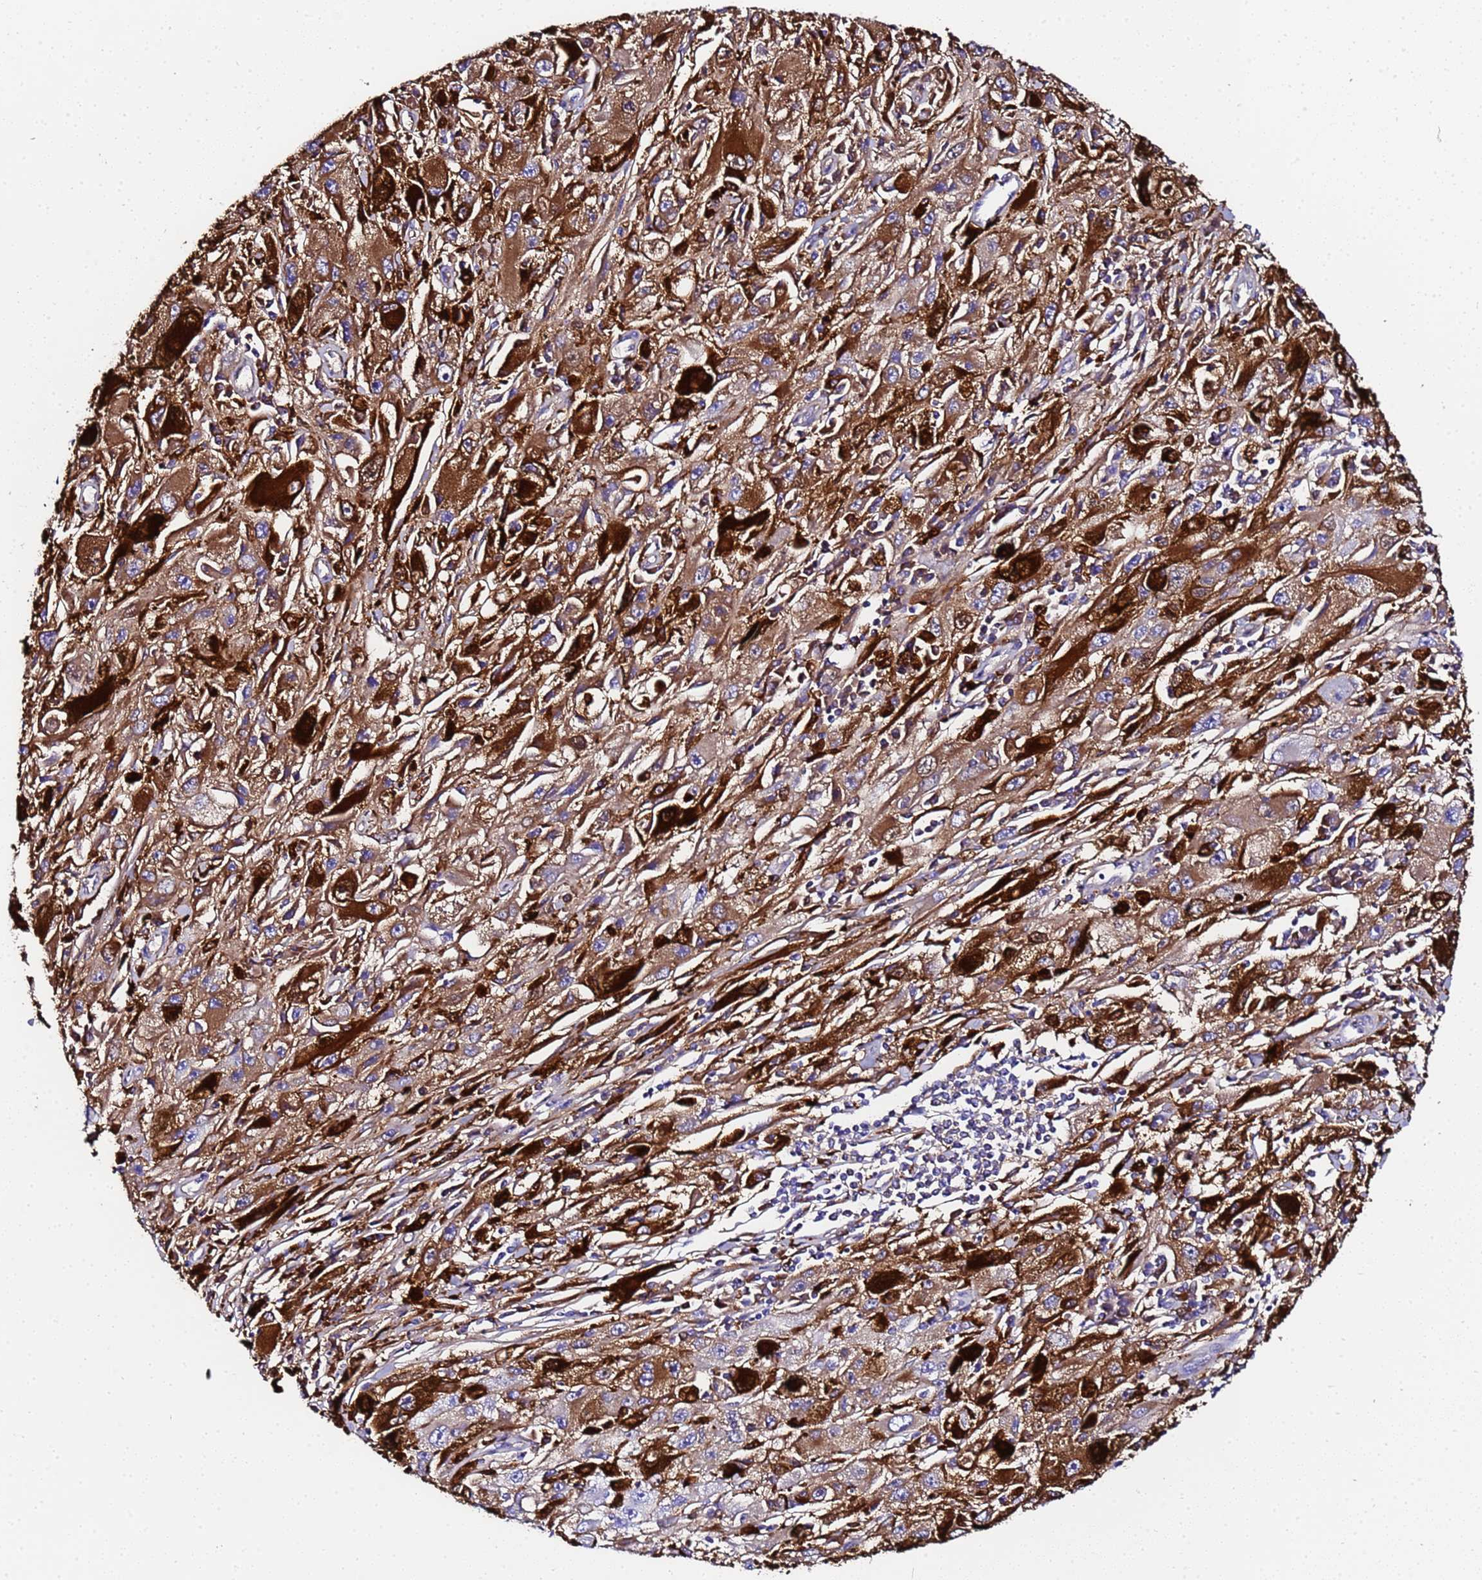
{"staining": {"intensity": "strong", "quantity": "25%-75%", "location": "cytoplasmic/membranous"}, "tissue": "melanoma", "cell_type": "Tumor cells", "image_type": "cancer", "snomed": [{"axis": "morphology", "description": "Malignant melanoma, Metastatic site"}, {"axis": "topography", "description": "Skin"}], "caption": "Melanoma tissue displays strong cytoplasmic/membranous expression in about 25%-75% of tumor cells Nuclei are stained in blue.", "gene": "FTL", "patient": {"sex": "male", "age": 53}}